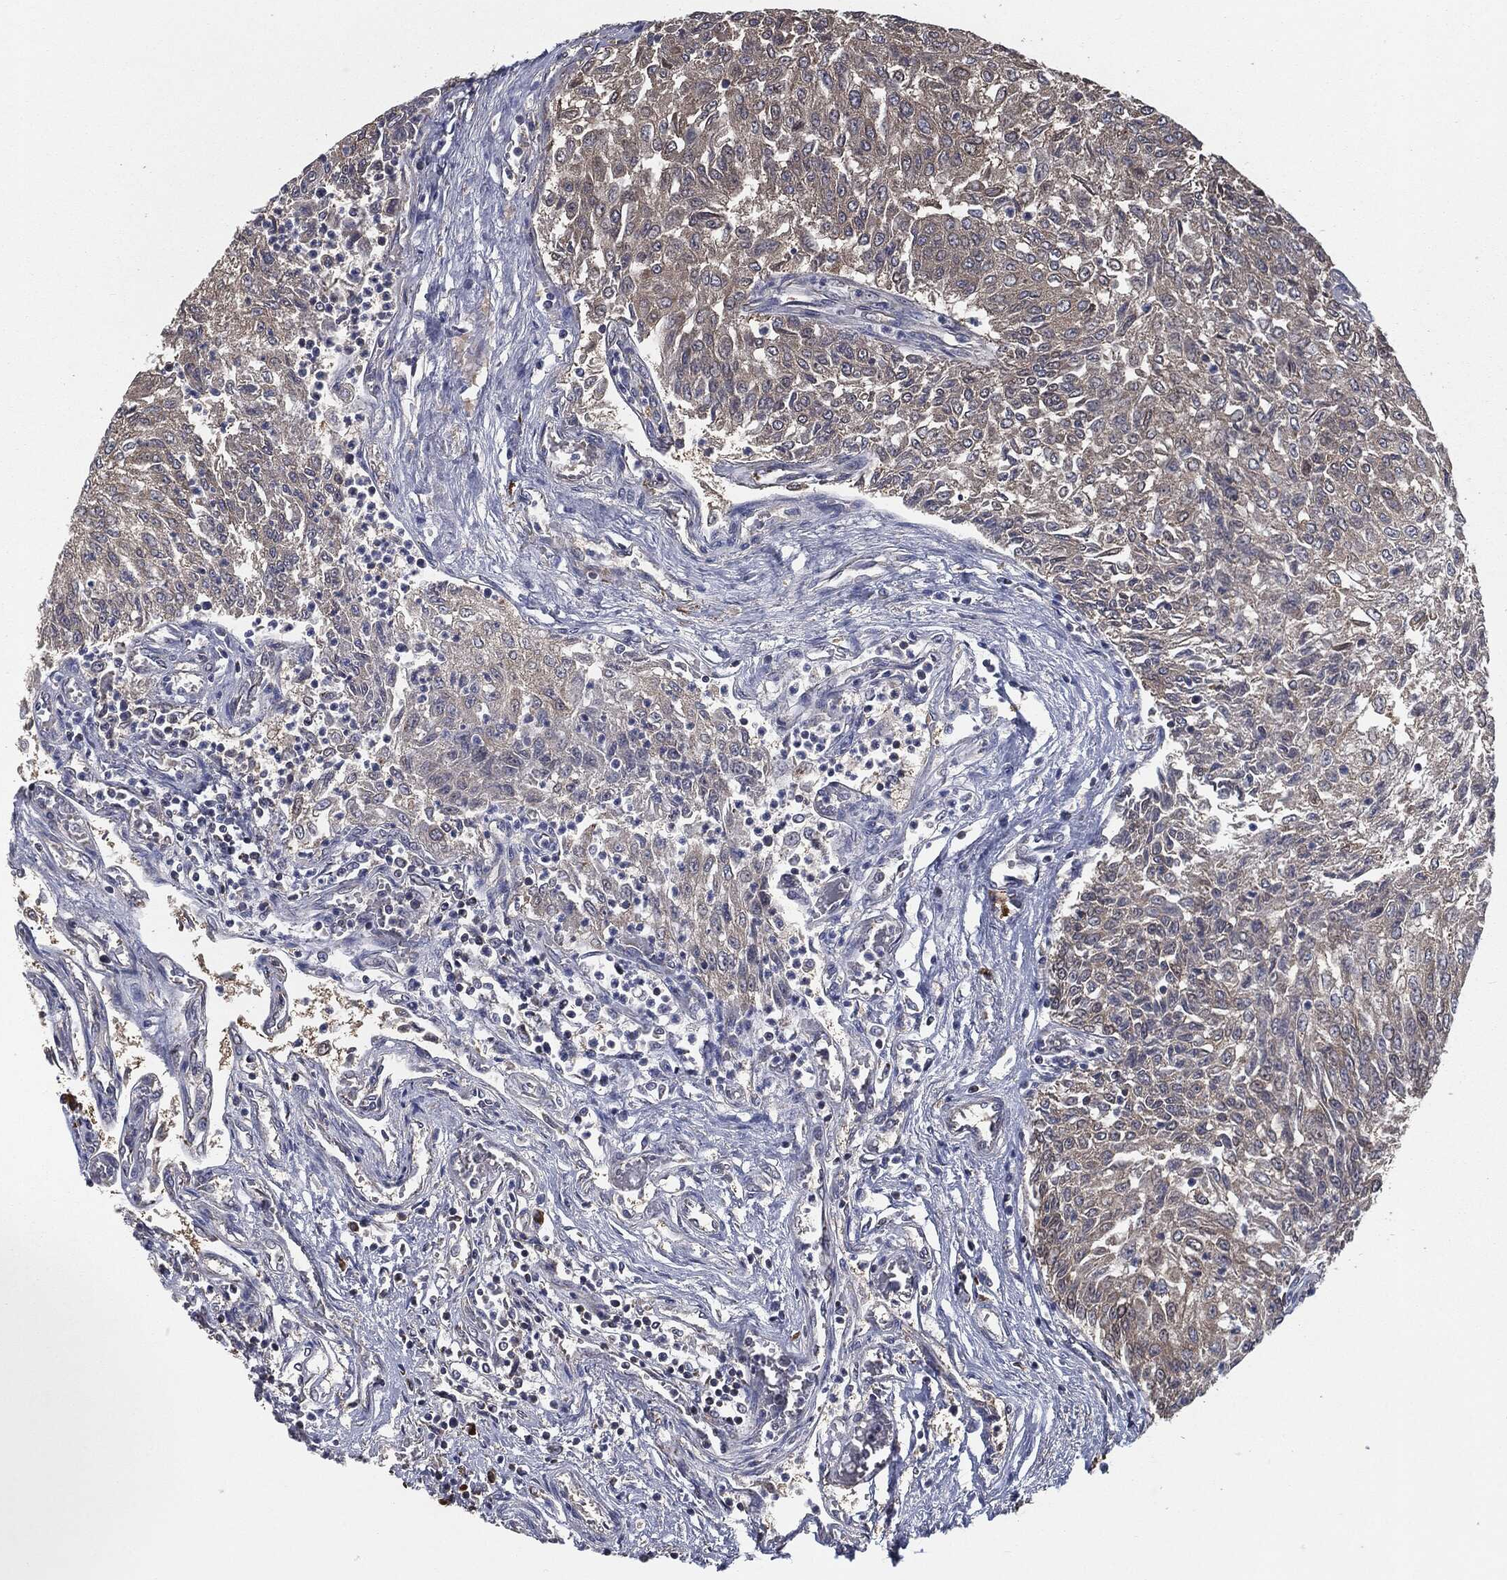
{"staining": {"intensity": "weak", "quantity": "25%-75%", "location": "cytoplasmic/membranous"}, "tissue": "urothelial cancer", "cell_type": "Tumor cells", "image_type": "cancer", "snomed": [{"axis": "morphology", "description": "Urothelial carcinoma, Low grade"}, {"axis": "topography", "description": "Urinary bladder"}], "caption": "IHC photomicrograph of neoplastic tissue: human urothelial cancer stained using immunohistochemistry (IHC) exhibits low levels of weak protein expression localized specifically in the cytoplasmic/membranous of tumor cells, appearing as a cytoplasmic/membranous brown color.", "gene": "PRDX4", "patient": {"sex": "male", "age": 78}}